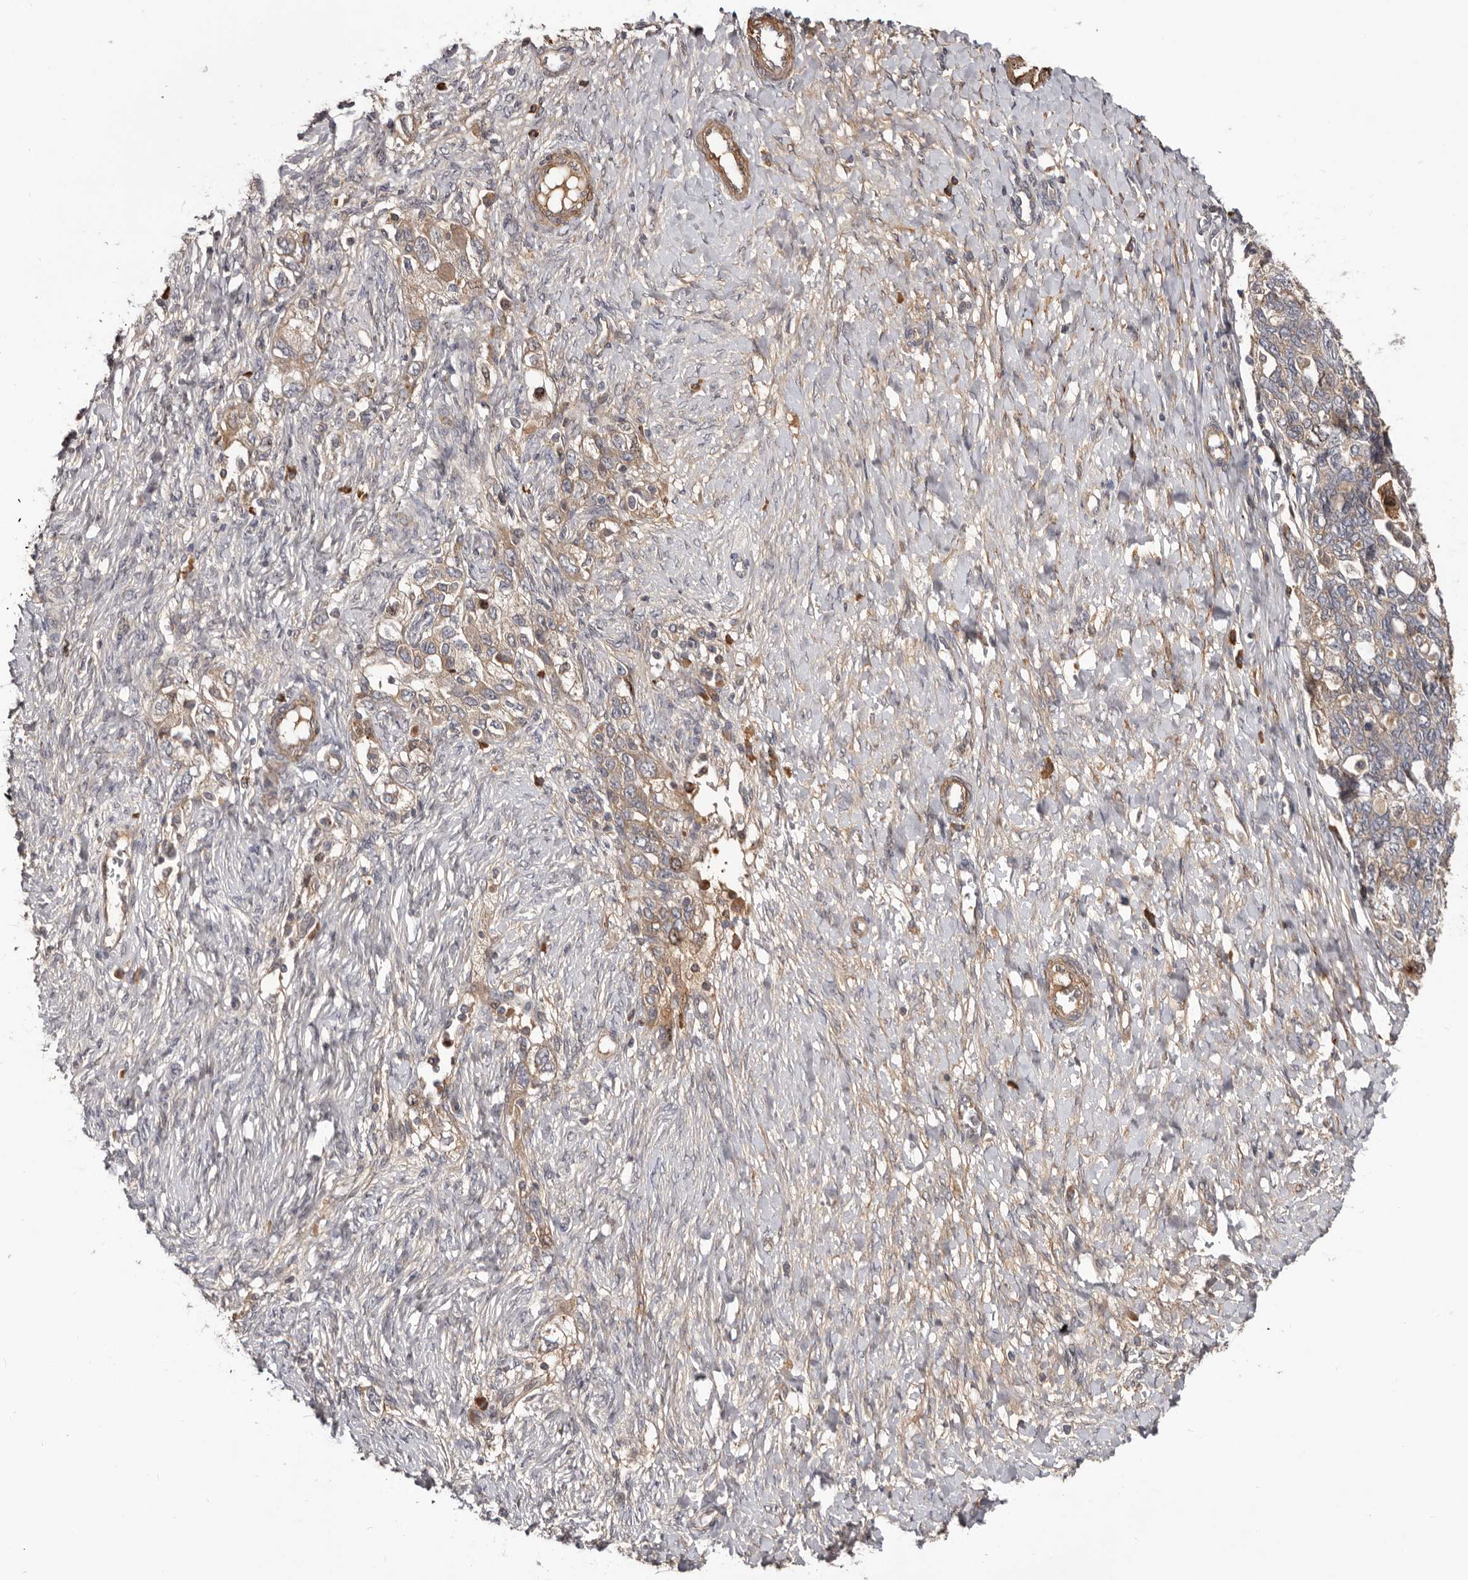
{"staining": {"intensity": "weak", "quantity": ">75%", "location": "cytoplasmic/membranous"}, "tissue": "ovarian cancer", "cell_type": "Tumor cells", "image_type": "cancer", "snomed": [{"axis": "morphology", "description": "Carcinoma, NOS"}, {"axis": "morphology", "description": "Cystadenocarcinoma, serous, NOS"}, {"axis": "topography", "description": "Ovary"}], "caption": "About >75% of tumor cells in ovarian serous cystadenocarcinoma show weak cytoplasmic/membranous protein expression as visualized by brown immunohistochemical staining.", "gene": "CDCA8", "patient": {"sex": "female", "age": 69}}